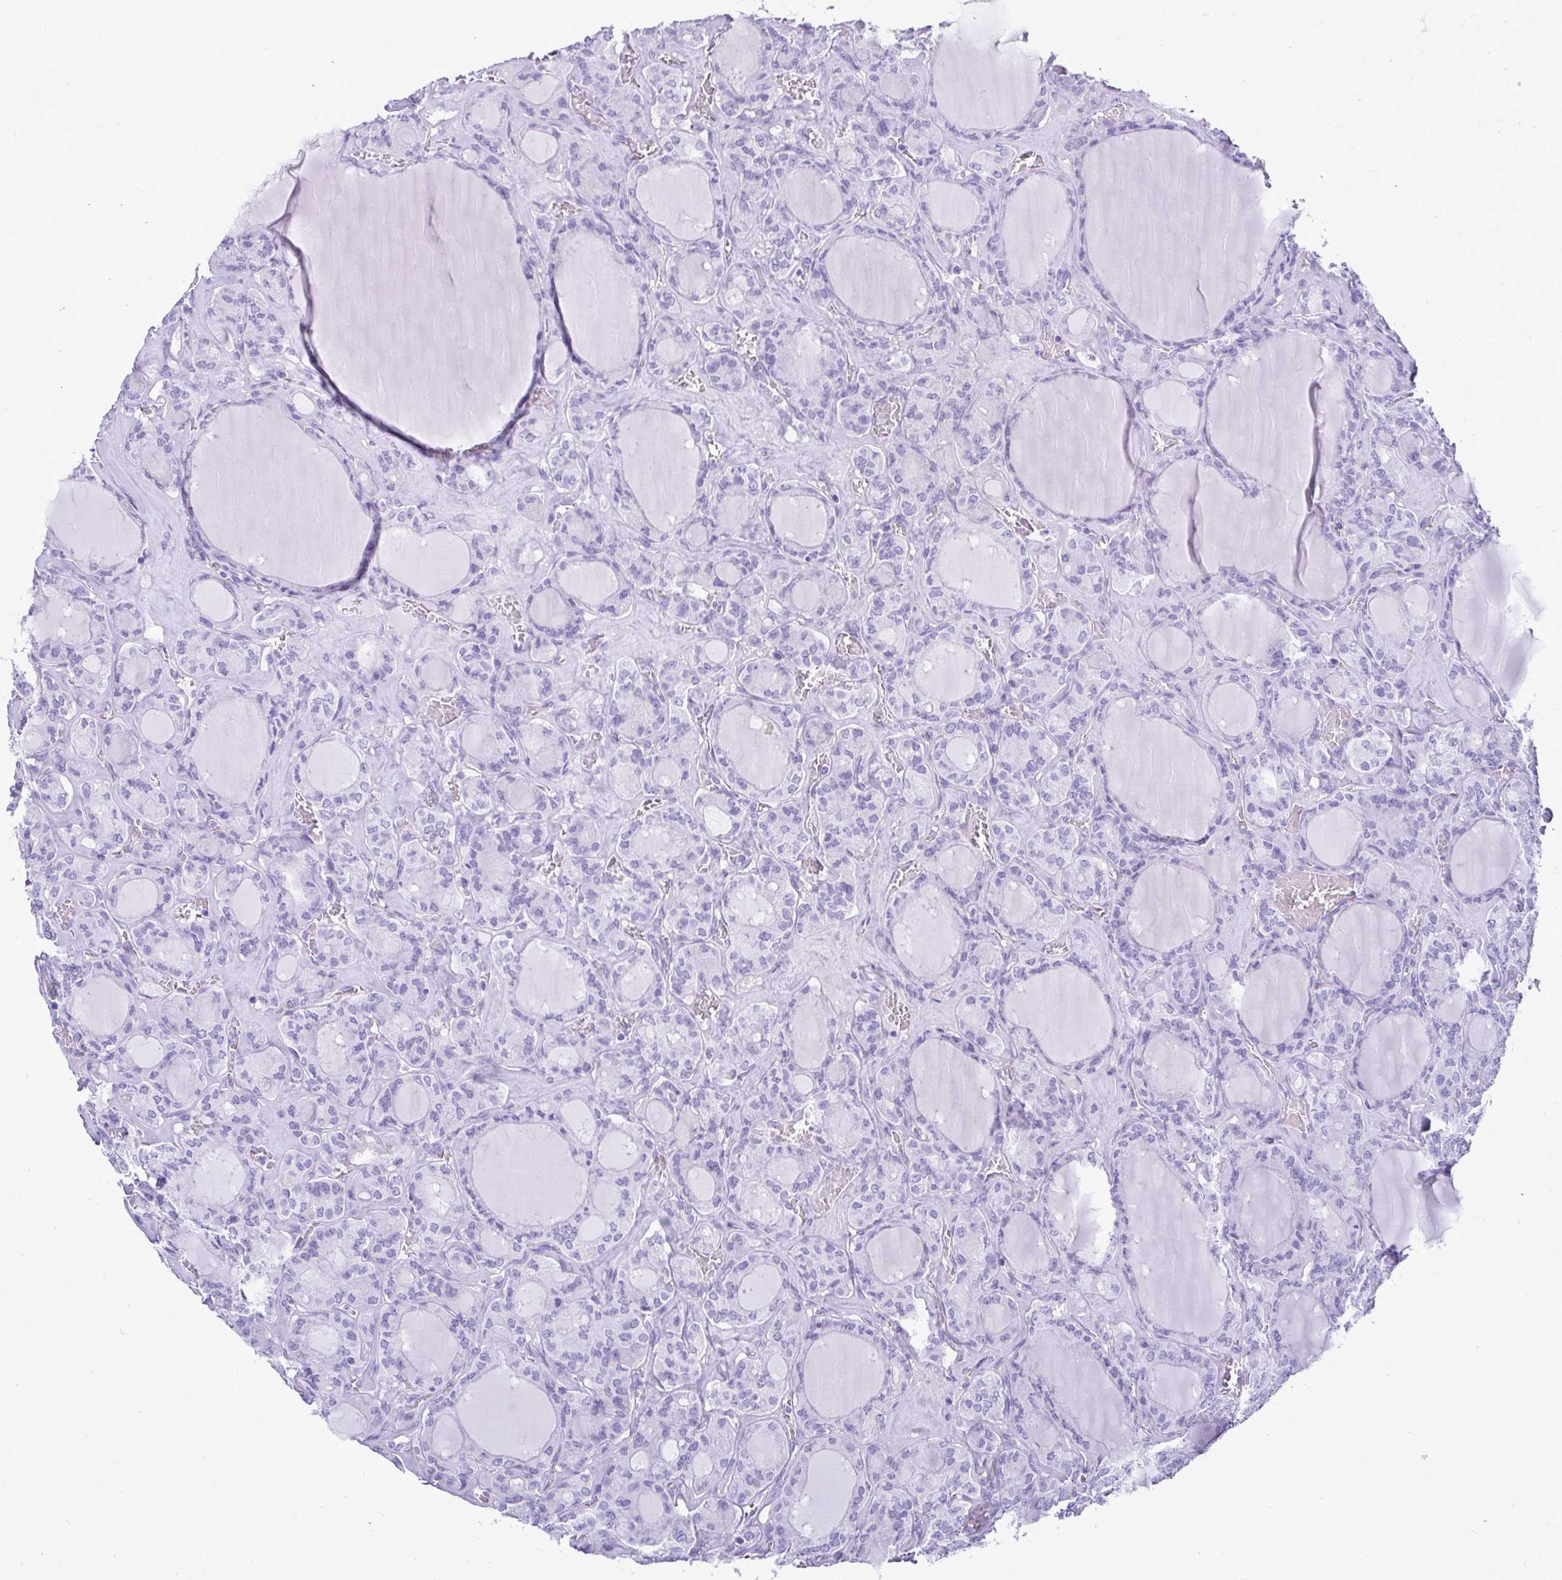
{"staining": {"intensity": "negative", "quantity": "none", "location": "none"}, "tissue": "thyroid cancer", "cell_type": "Tumor cells", "image_type": "cancer", "snomed": [{"axis": "morphology", "description": "Papillary adenocarcinoma, NOS"}, {"axis": "topography", "description": "Thyroid gland"}], "caption": "Immunohistochemistry histopathology image of human thyroid papillary adenocarcinoma stained for a protein (brown), which demonstrates no expression in tumor cells.", "gene": "ATP4B", "patient": {"sex": "male", "age": 87}}